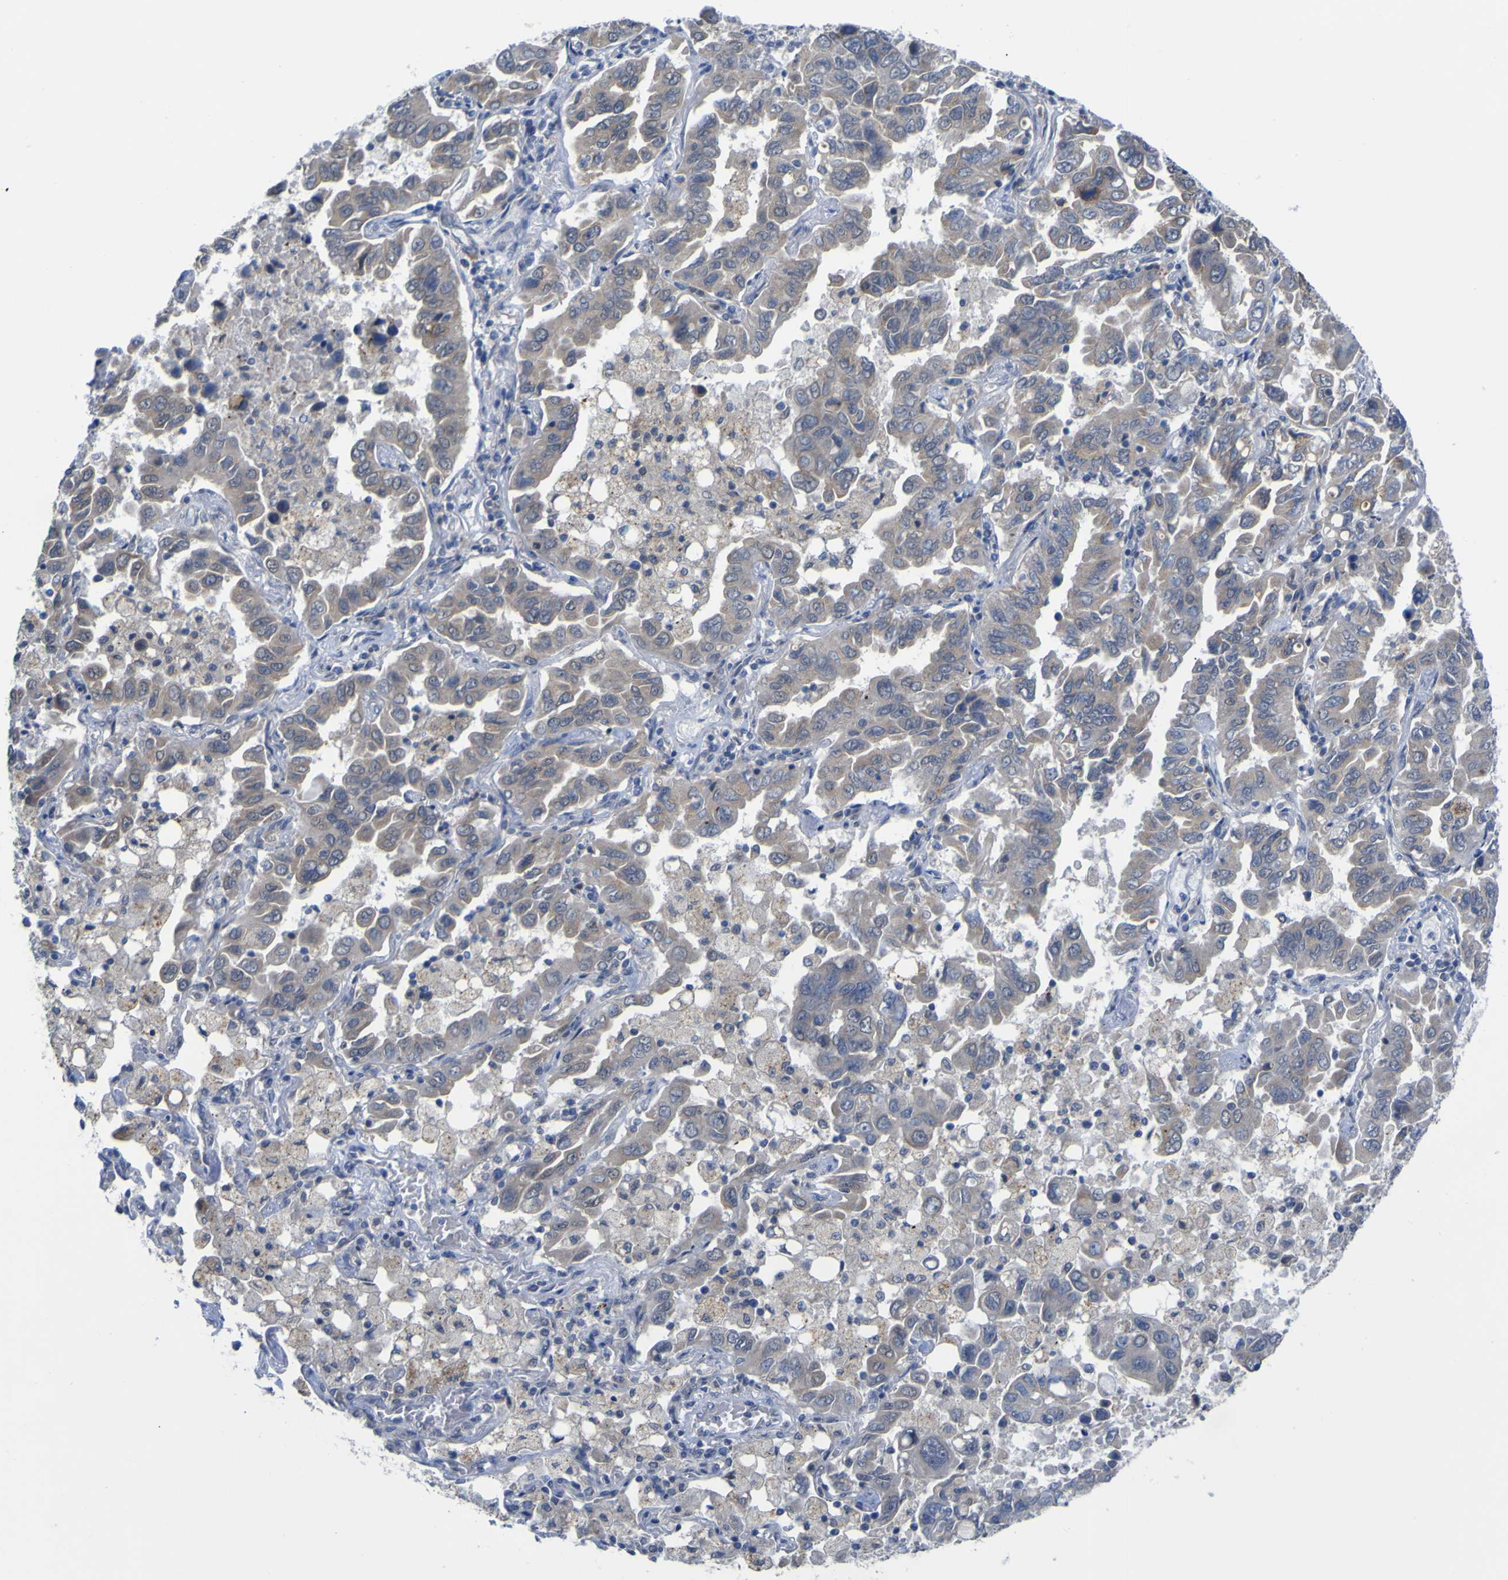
{"staining": {"intensity": "weak", "quantity": "<25%", "location": "cytoplasmic/membranous"}, "tissue": "lung cancer", "cell_type": "Tumor cells", "image_type": "cancer", "snomed": [{"axis": "morphology", "description": "Adenocarcinoma, NOS"}, {"axis": "topography", "description": "Lung"}], "caption": "Immunohistochemistry (IHC) histopathology image of lung cancer stained for a protein (brown), which reveals no staining in tumor cells.", "gene": "TNFRSF11A", "patient": {"sex": "male", "age": 64}}